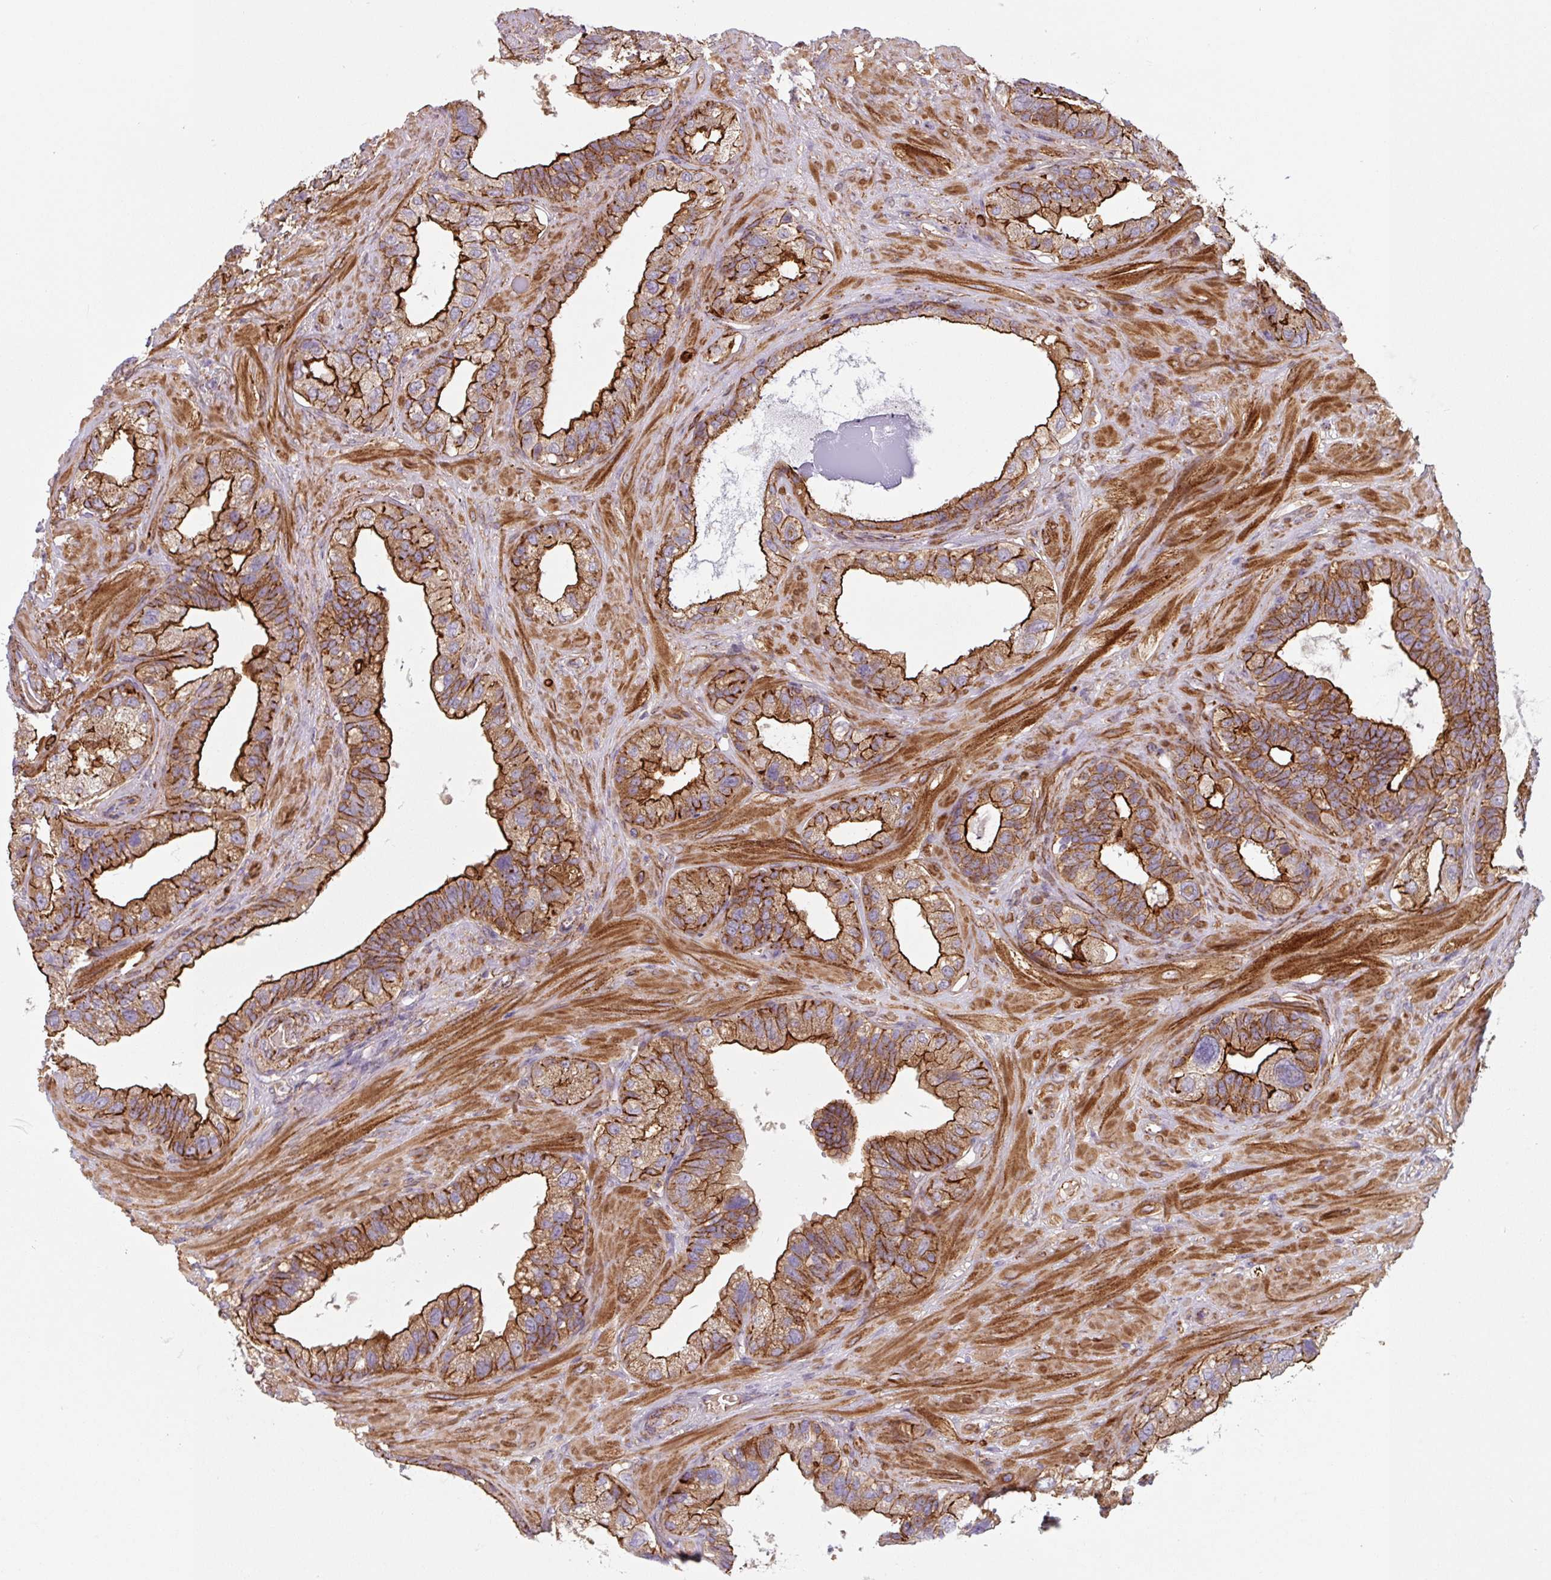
{"staining": {"intensity": "strong", "quantity": "25%-75%", "location": "cytoplasmic/membranous"}, "tissue": "seminal vesicle", "cell_type": "Glandular cells", "image_type": "normal", "snomed": [{"axis": "morphology", "description": "Normal tissue, NOS"}, {"axis": "topography", "description": "Seminal veicle"}, {"axis": "topography", "description": "Peripheral nerve tissue"}], "caption": "Immunohistochemical staining of unremarkable human seminal vesicle displays strong cytoplasmic/membranous protein positivity in approximately 25%-75% of glandular cells.", "gene": "DHFR2", "patient": {"sex": "male", "age": 76}}